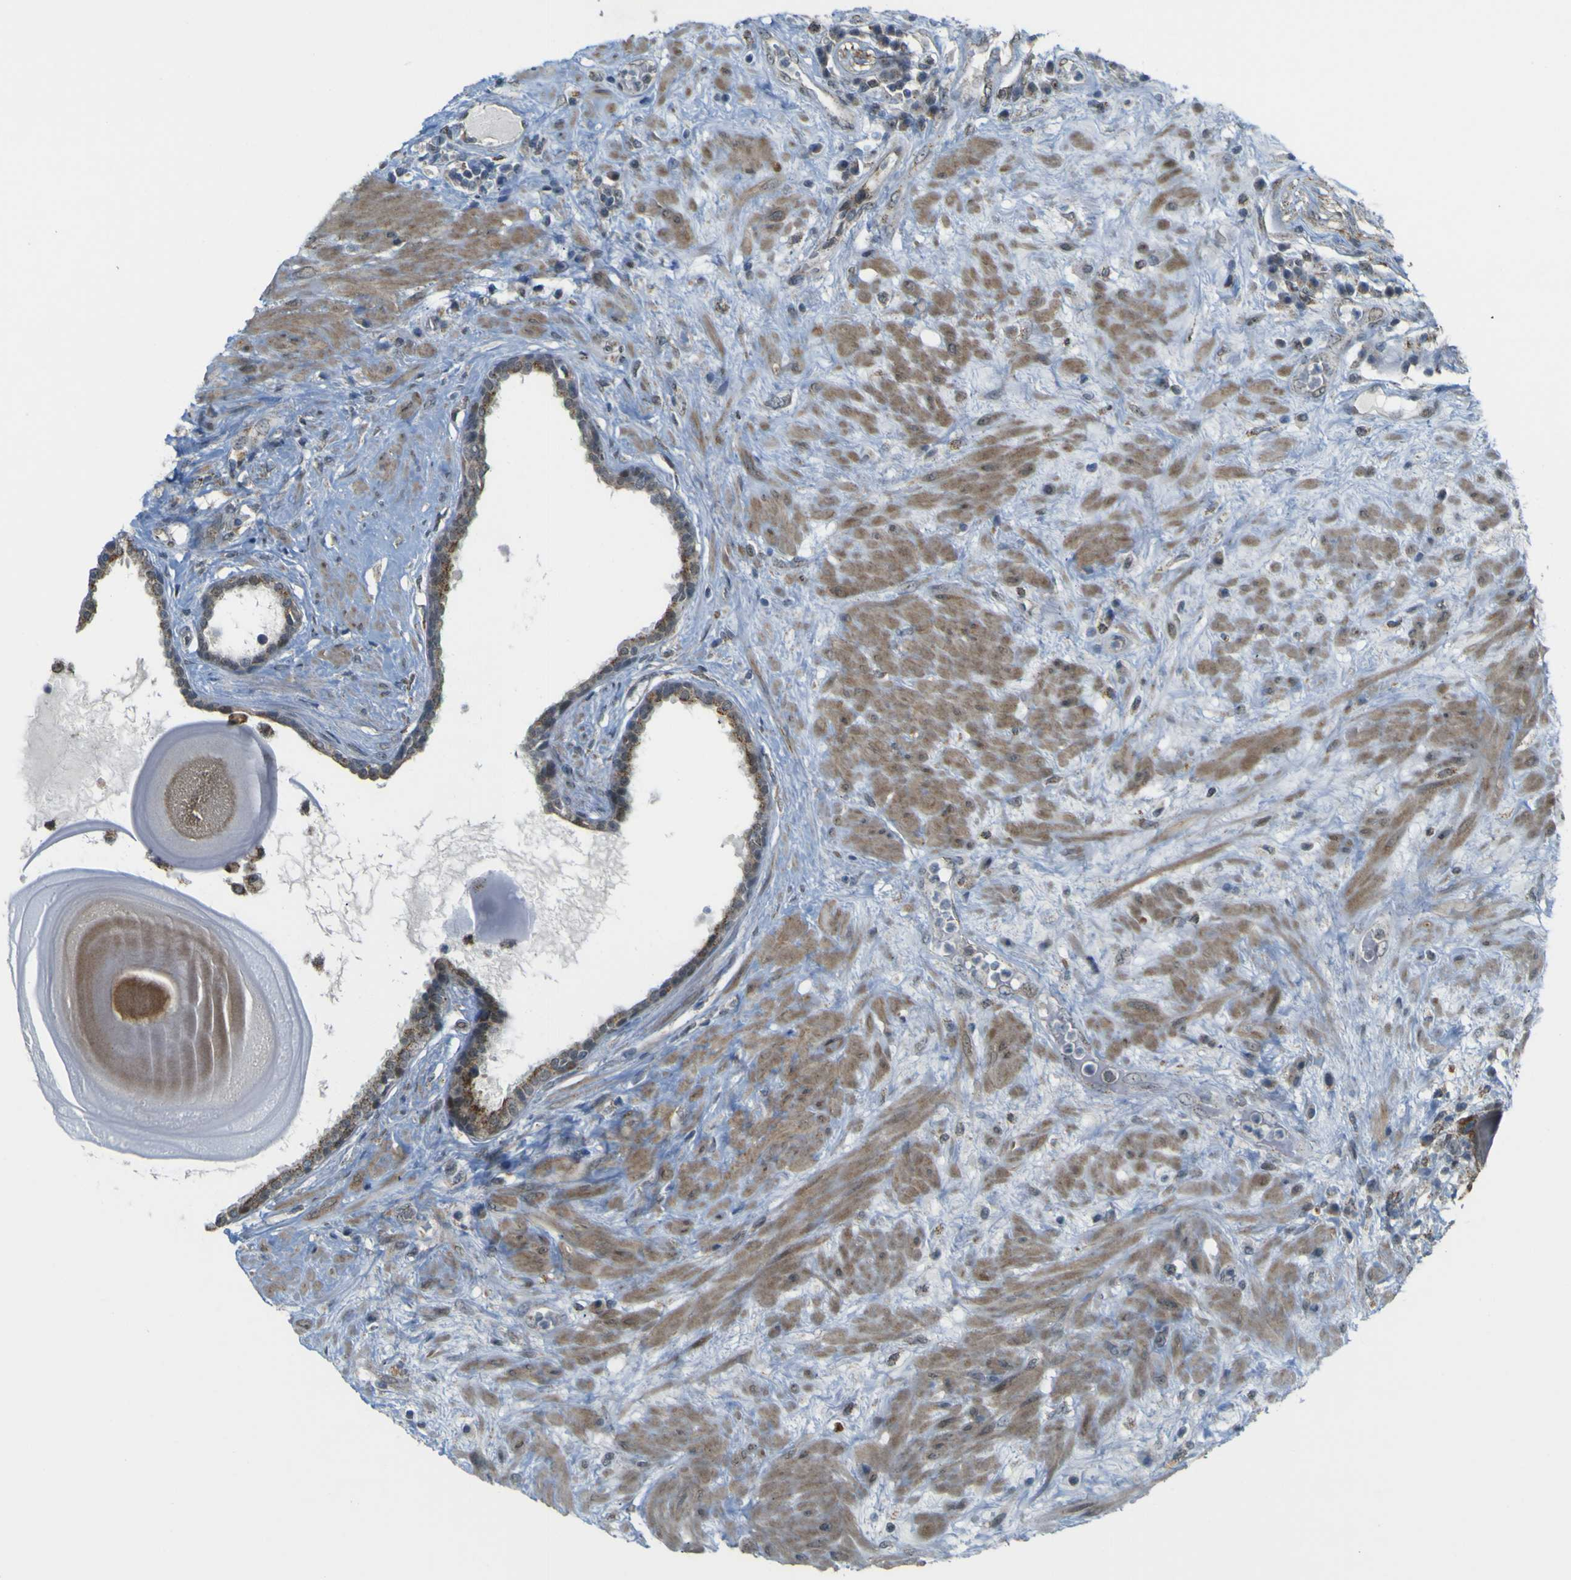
{"staining": {"intensity": "strong", "quantity": ">75%", "location": "cytoplasmic/membranous"}, "tissue": "seminal vesicle", "cell_type": "Glandular cells", "image_type": "normal", "snomed": [{"axis": "morphology", "description": "Normal tissue, NOS"}, {"axis": "topography", "description": "Seminal veicle"}], "caption": "Immunohistochemistry (IHC) of benign seminal vesicle demonstrates high levels of strong cytoplasmic/membranous positivity in about >75% of glandular cells.", "gene": "ACBD5", "patient": {"sex": "male", "age": 61}}